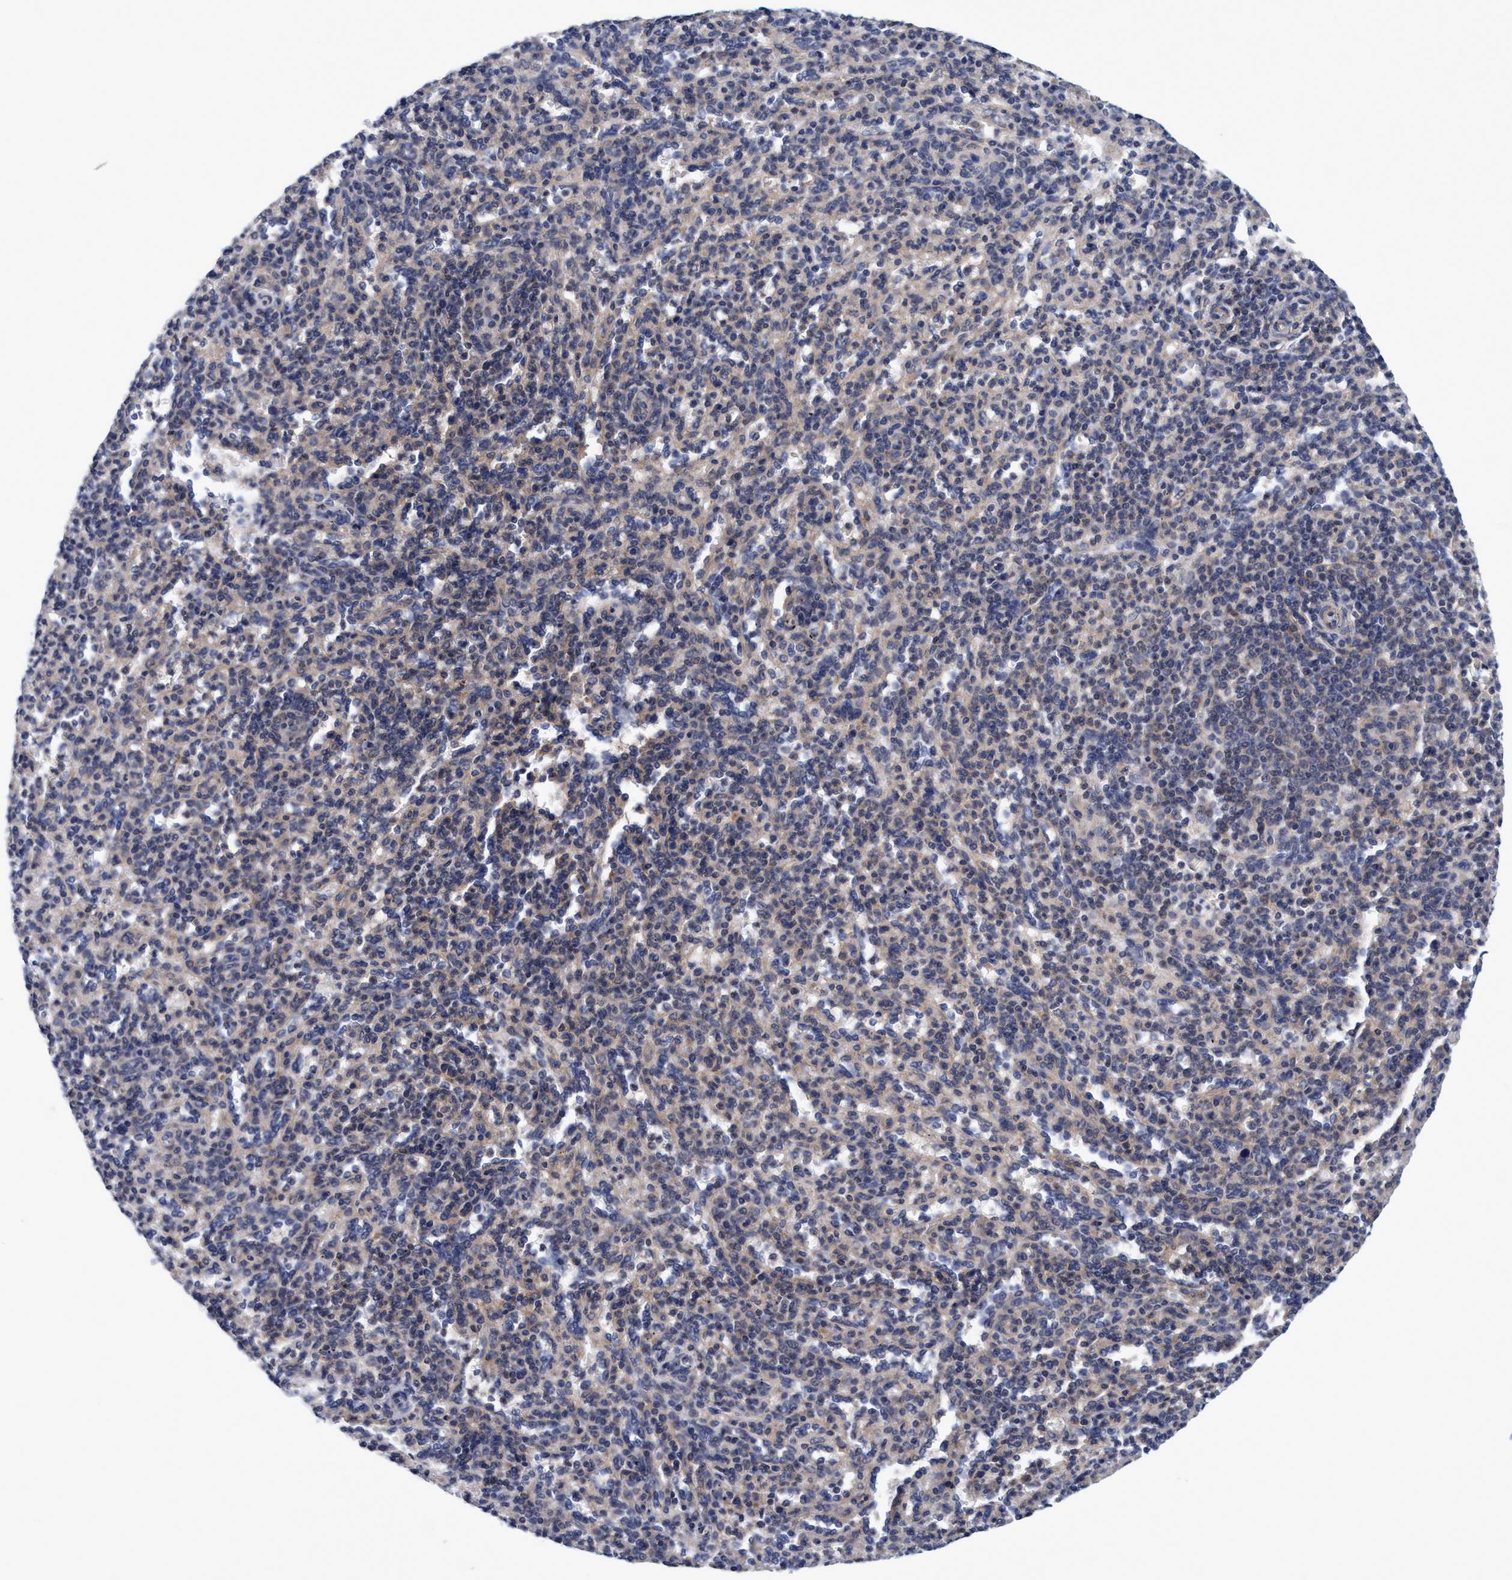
{"staining": {"intensity": "negative", "quantity": "none", "location": "none"}, "tissue": "spleen", "cell_type": "Cells in red pulp", "image_type": "normal", "snomed": [{"axis": "morphology", "description": "Normal tissue, NOS"}, {"axis": "topography", "description": "Spleen"}], "caption": "Immunohistochemistry of benign spleen demonstrates no staining in cells in red pulp. Brightfield microscopy of immunohistochemistry (IHC) stained with DAB (3,3'-diaminobenzidine) (brown) and hematoxylin (blue), captured at high magnification.", "gene": "CALCOCO2", "patient": {"sex": "male", "age": 36}}